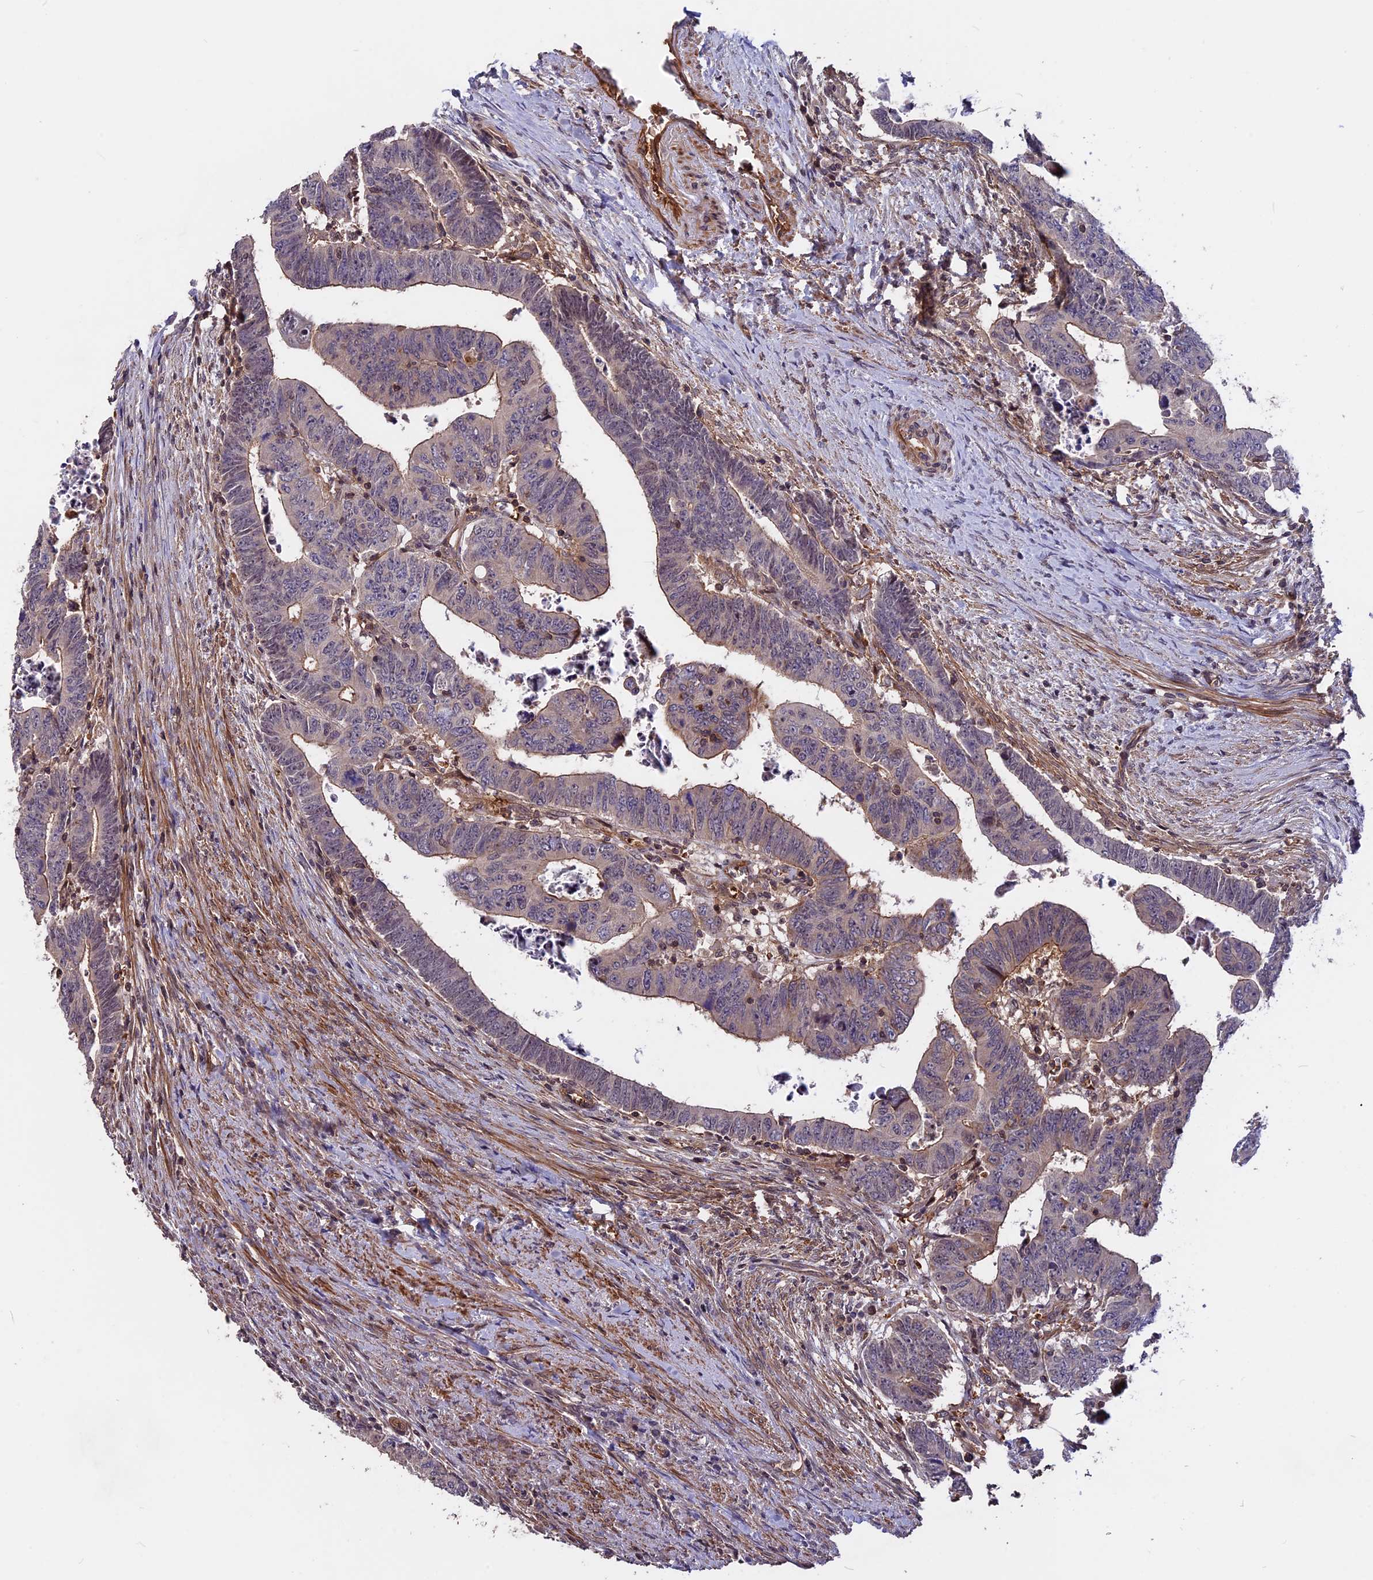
{"staining": {"intensity": "weak", "quantity": "25%-75%", "location": "cytoplasmic/membranous"}, "tissue": "colorectal cancer", "cell_type": "Tumor cells", "image_type": "cancer", "snomed": [{"axis": "morphology", "description": "Normal tissue, NOS"}, {"axis": "morphology", "description": "Adenocarcinoma, NOS"}, {"axis": "topography", "description": "Rectum"}], "caption": "Immunohistochemical staining of colorectal adenocarcinoma displays weak cytoplasmic/membranous protein expression in approximately 25%-75% of tumor cells. Nuclei are stained in blue.", "gene": "ZC3H10", "patient": {"sex": "female", "age": 65}}